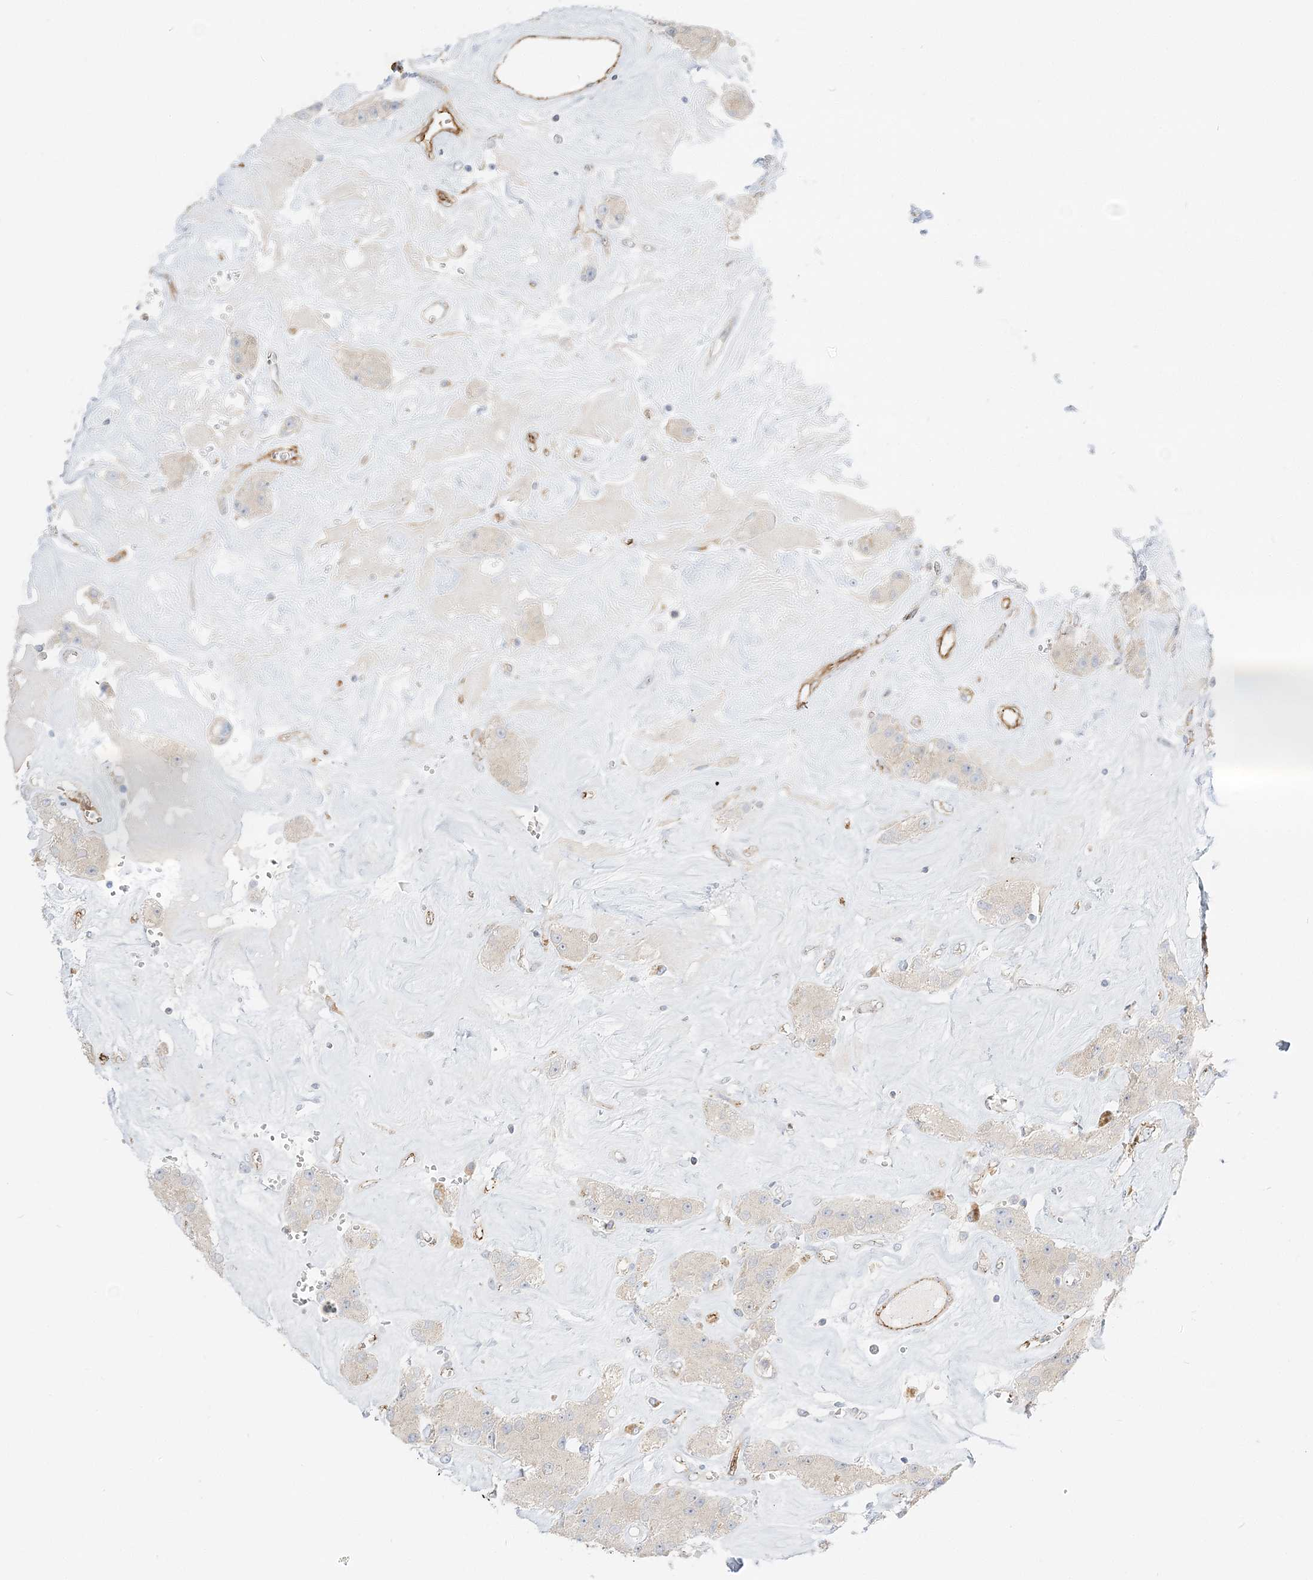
{"staining": {"intensity": "negative", "quantity": "none", "location": "none"}, "tissue": "carcinoid", "cell_type": "Tumor cells", "image_type": "cancer", "snomed": [{"axis": "morphology", "description": "Carcinoid, malignant, NOS"}, {"axis": "topography", "description": "Pancreas"}], "caption": "An IHC image of malignant carcinoid is shown. There is no staining in tumor cells of malignant carcinoid.", "gene": "INPP1", "patient": {"sex": "male", "age": 41}}